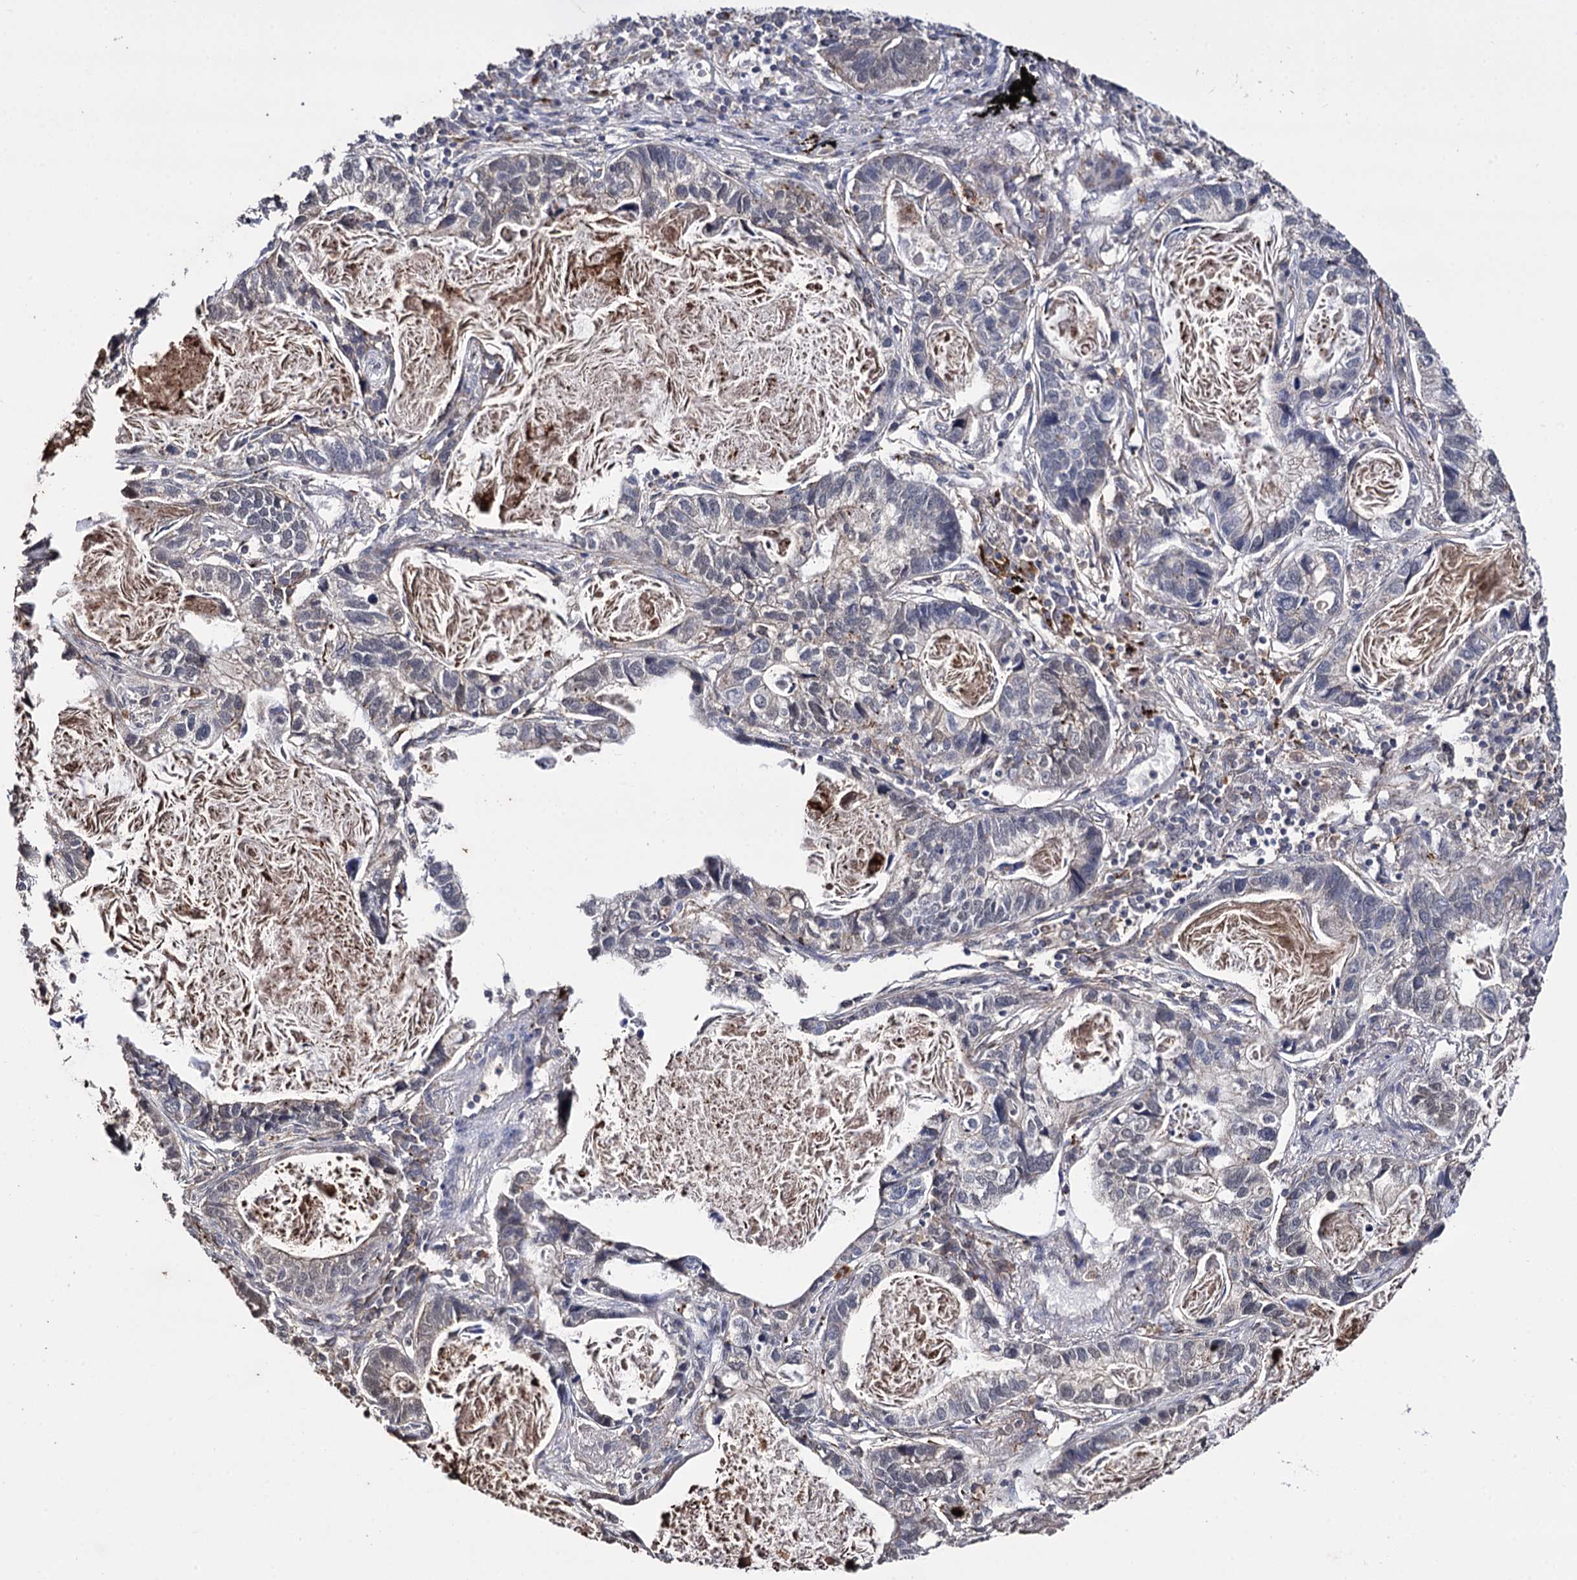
{"staining": {"intensity": "negative", "quantity": "none", "location": "none"}, "tissue": "lung cancer", "cell_type": "Tumor cells", "image_type": "cancer", "snomed": [{"axis": "morphology", "description": "Adenocarcinoma, NOS"}, {"axis": "topography", "description": "Lung"}], "caption": "Lung adenocarcinoma was stained to show a protein in brown. There is no significant positivity in tumor cells.", "gene": "MICAL2", "patient": {"sex": "male", "age": 67}}